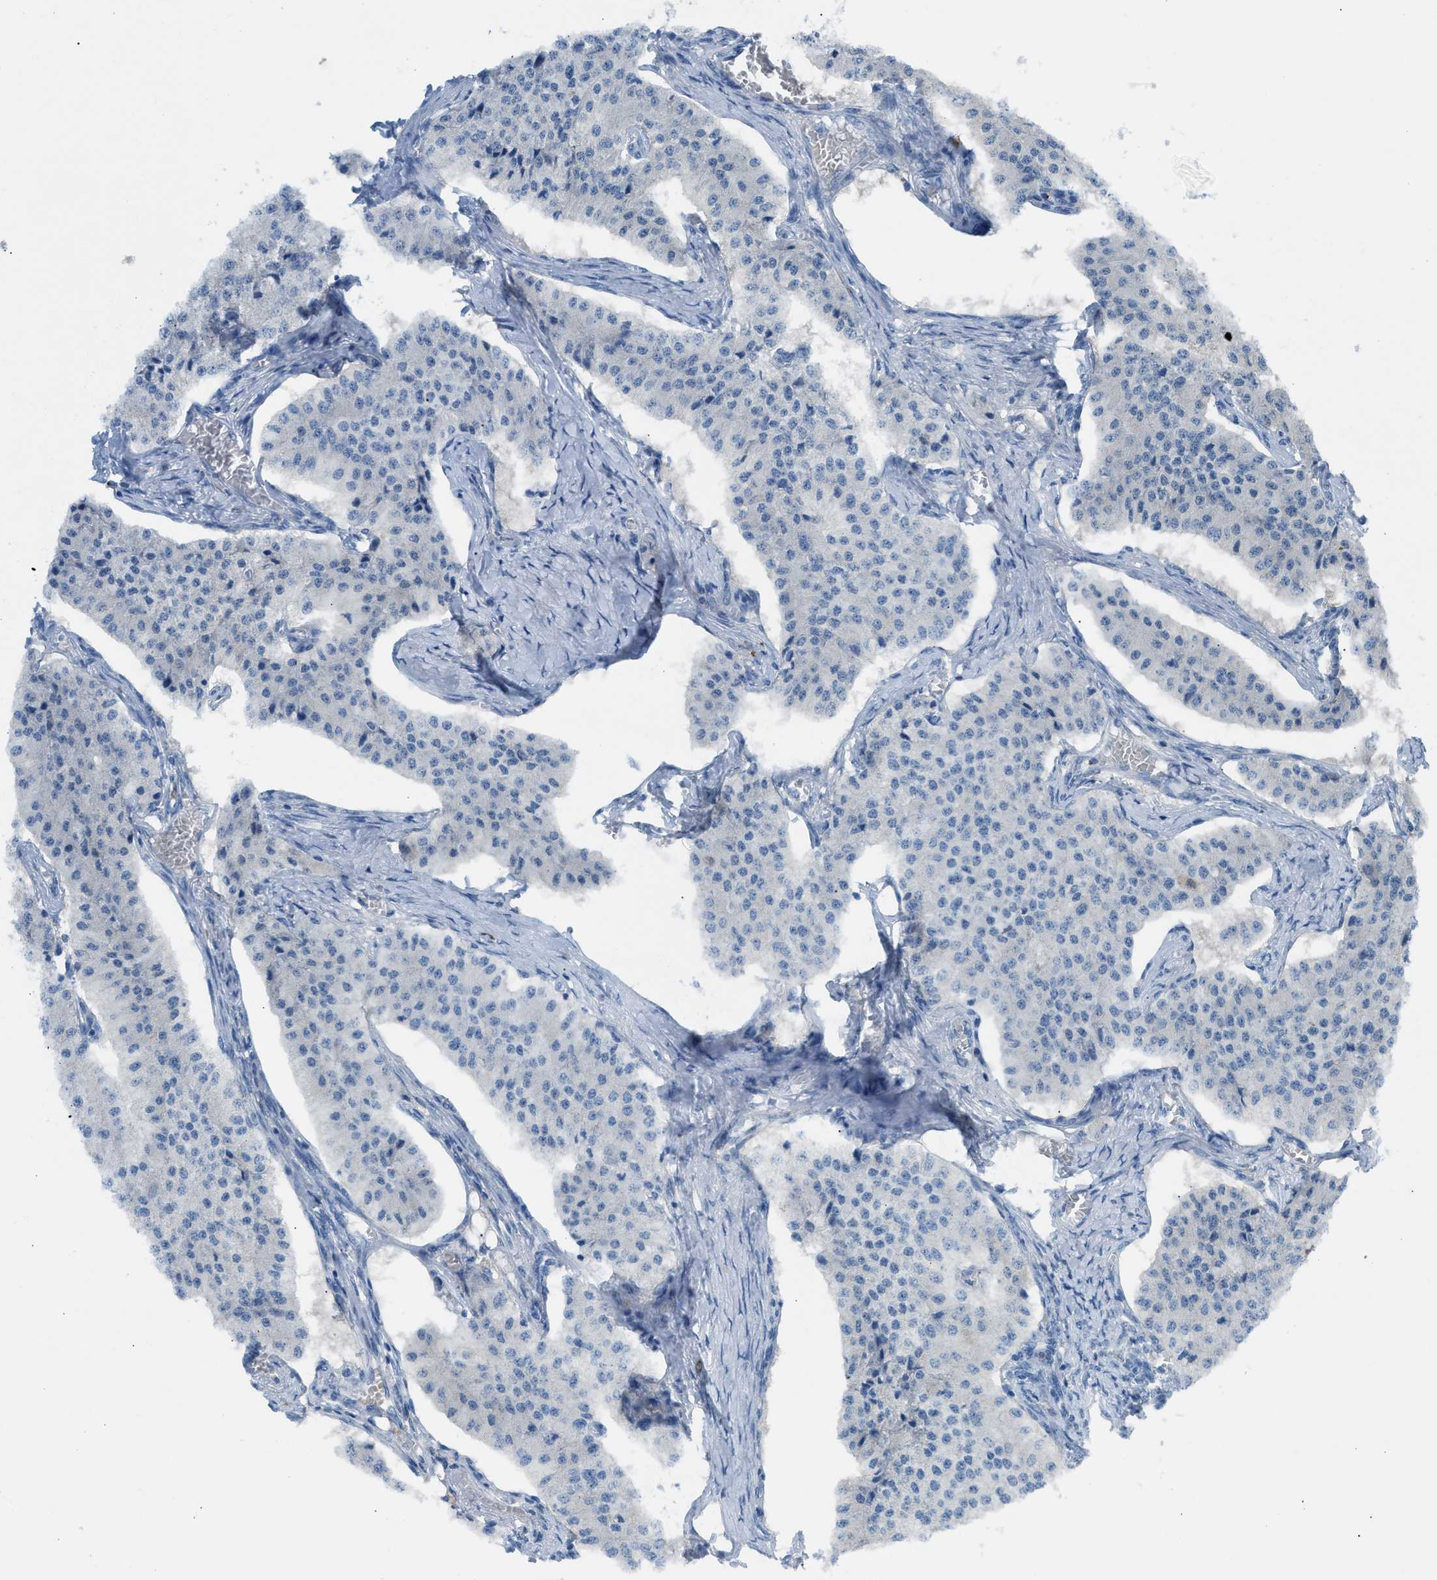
{"staining": {"intensity": "negative", "quantity": "none", "location": "none"}, "tissue": "carcinoid", "cell_type": "Tumor cells", "image_type": "cancer", "snomed": [{"axis": "morphology", "description": "Carcinoid, malignant, NOS"}, {"axis": "topography", "description": "Colon"}], "caption": "Carcinoid stained for a protein using immunohistochemistry exhibits no staining tumor cells.", "gene": "CLEC10A", "patient": {"sex": "female", "age": 52}}